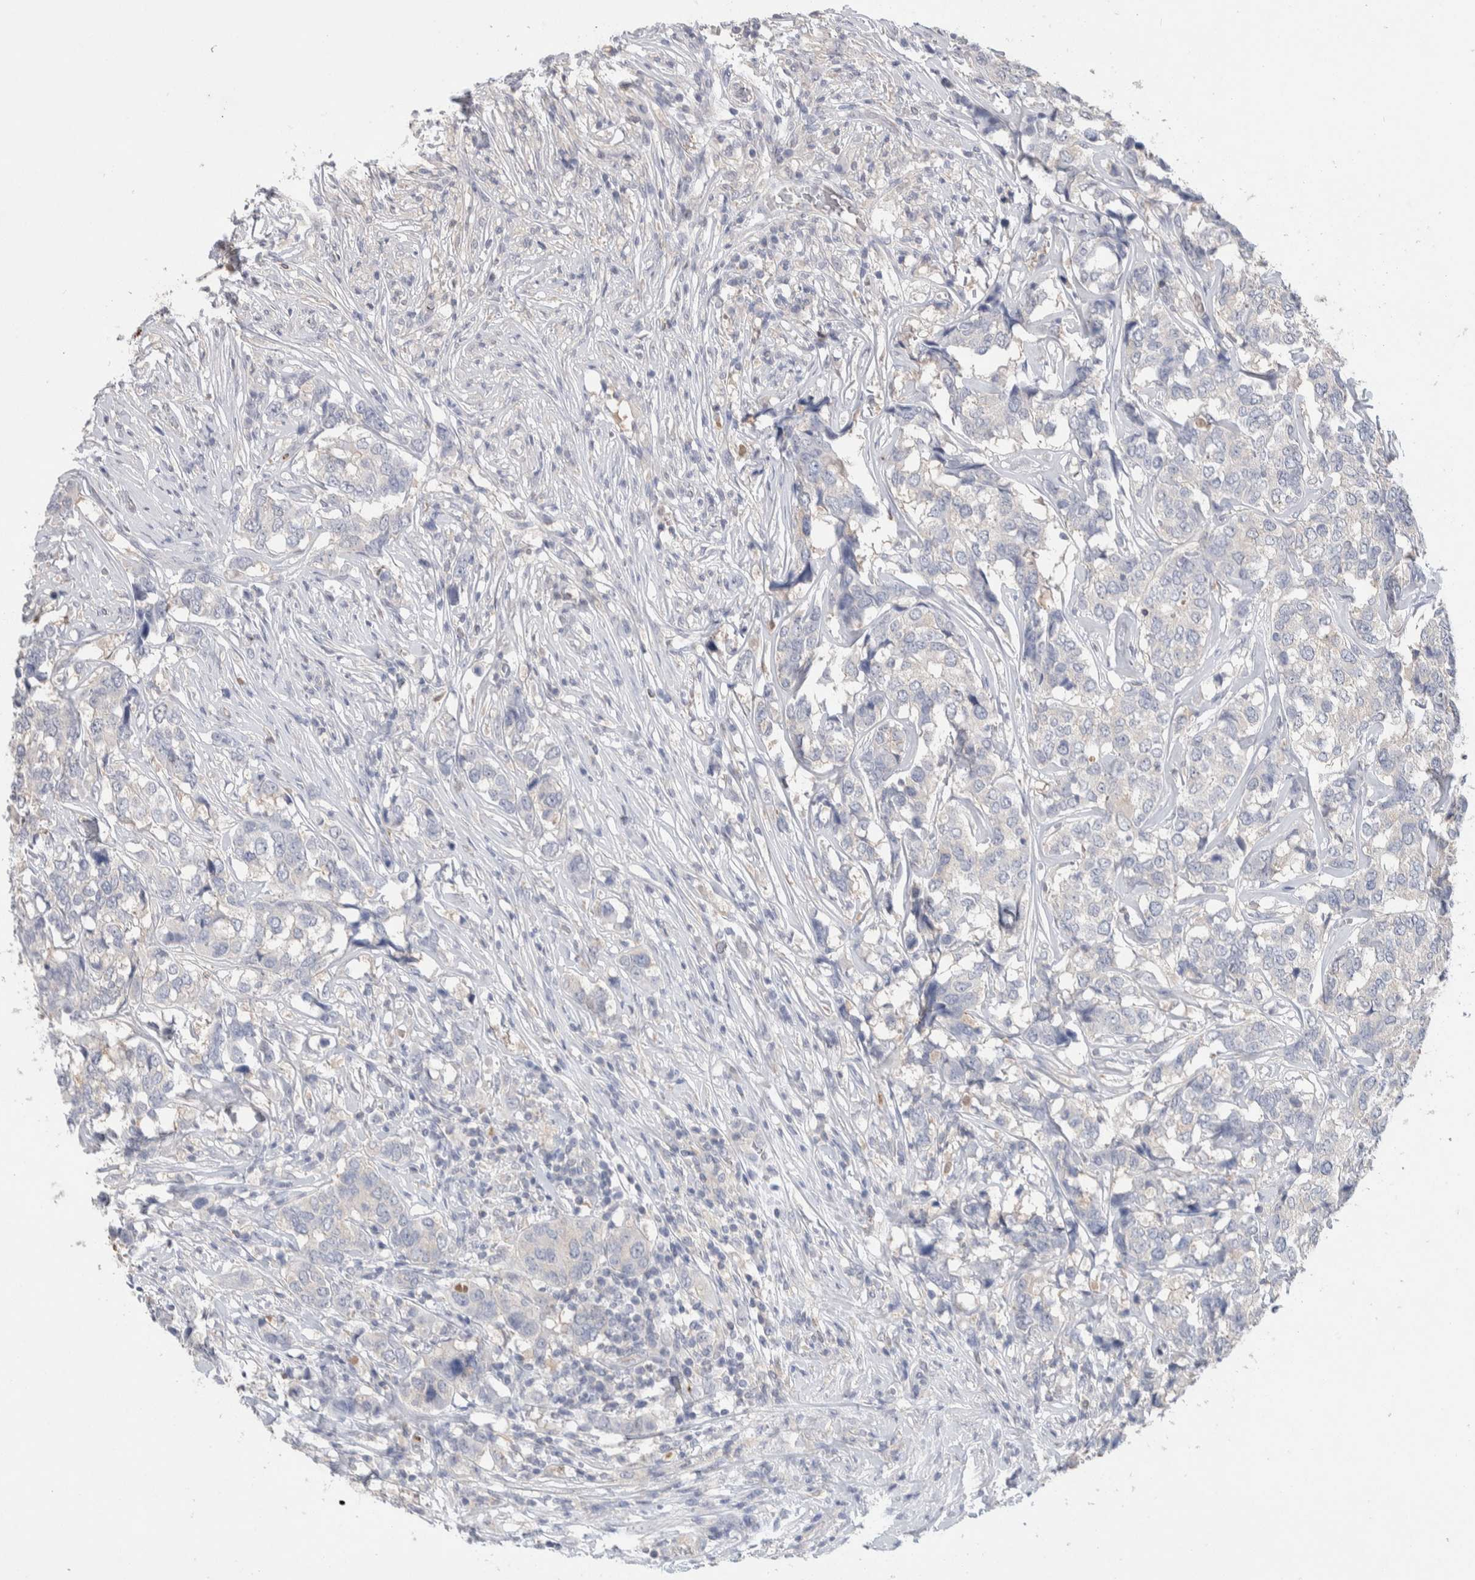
{"staining": {"intensity": "negative", "quantity": "none", "location": "none"}, "tissue": "breast cancer", "cell_type": "Tumor cells", "image_type": "cancer", "snomed": [{"axis": "morphology", "description": "Lobular carcinoma"}, {"axis": "topography", "description": "Breast"}], "caption": "Breast cancer (lobular carcinoma) was stained to show a protein in brown. There is no significant expression in tumor cells.", "gene": "FFAR2", "patient": {"sex": "female", "age": 59}}